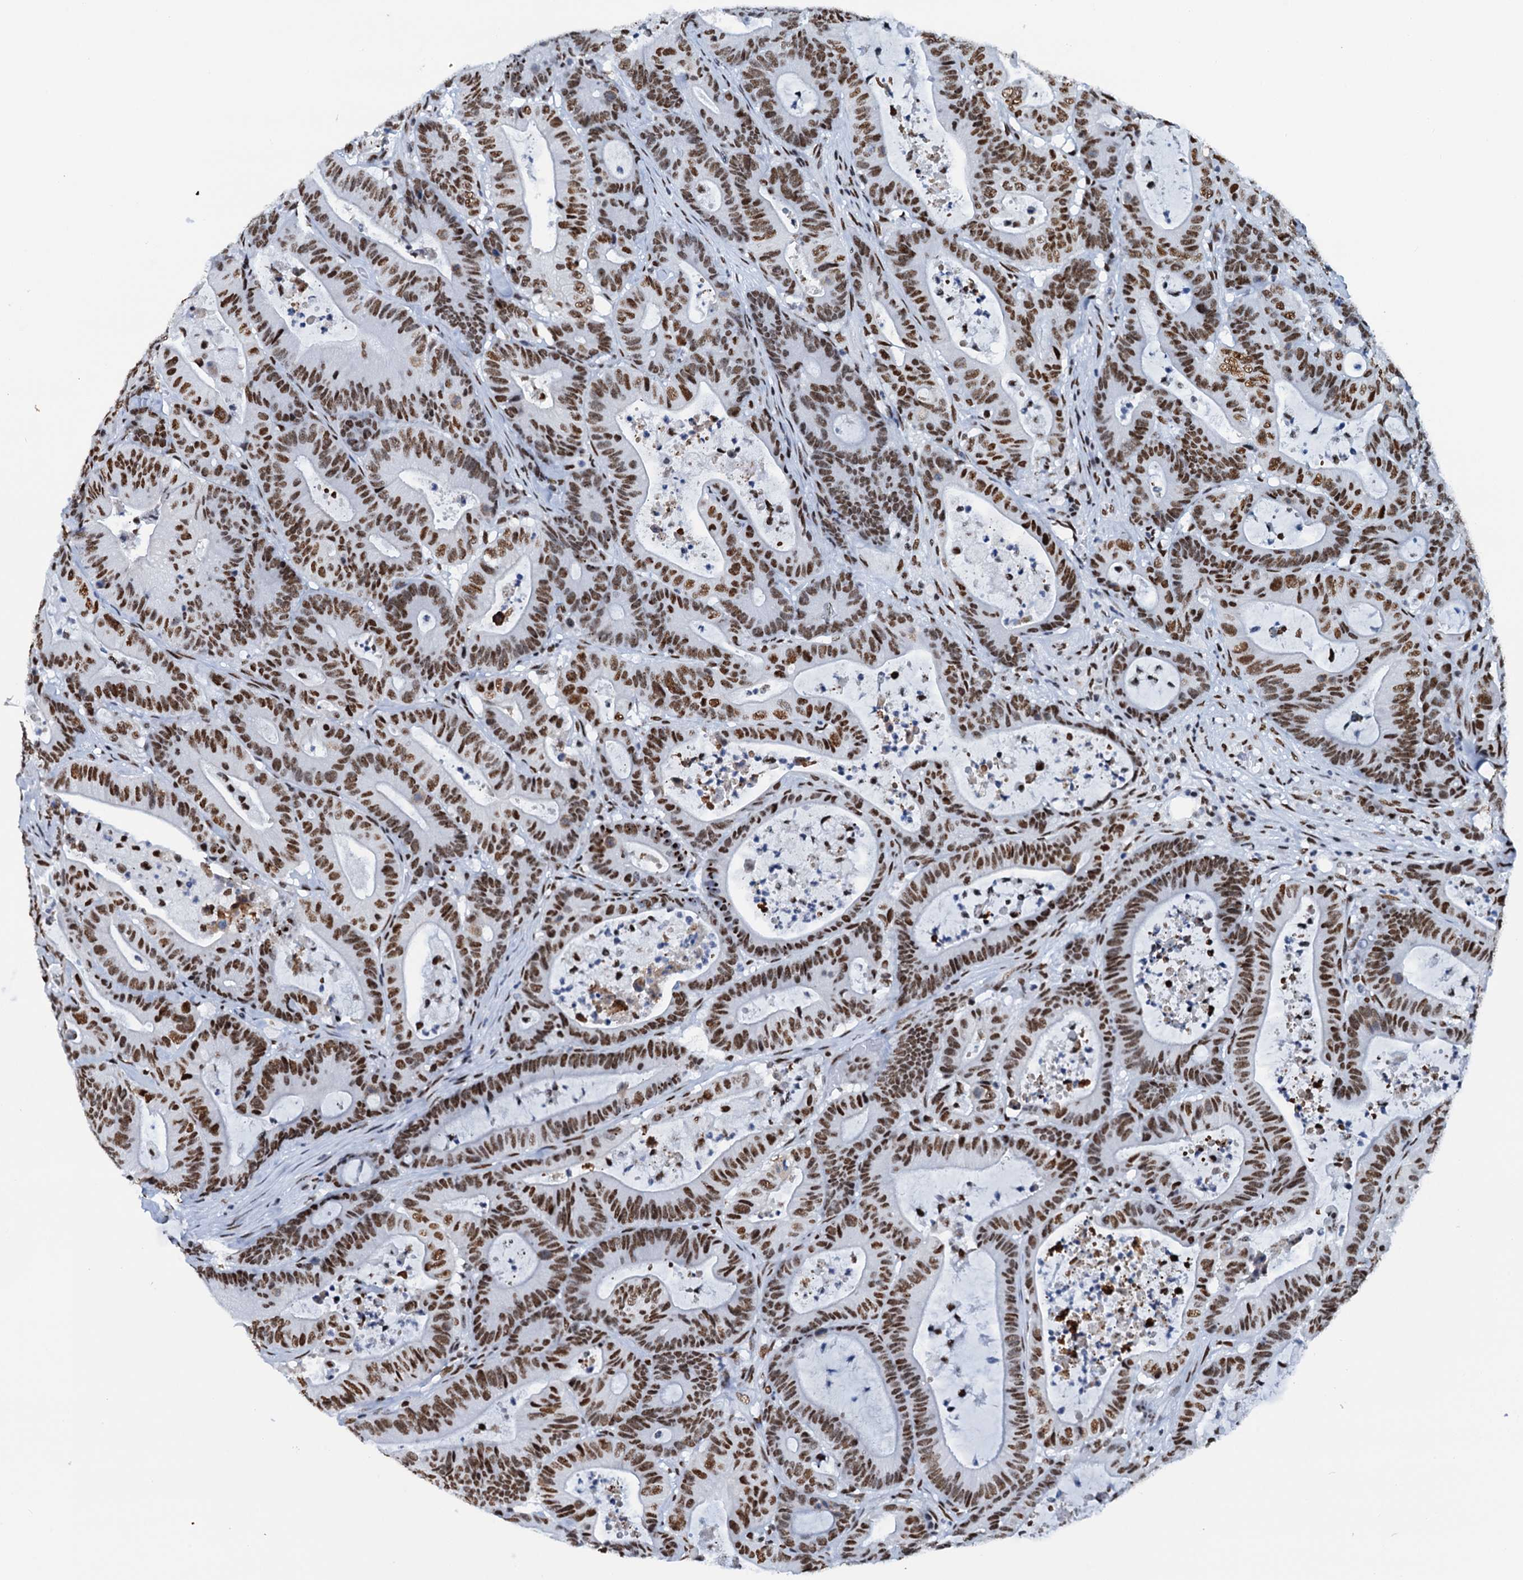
{"staining": {"intensity": "moderate", "quantity": ">75%", "location": "nuclear"}, "tissue": "colorectal cancer", "cell_type": "Tumor cells", "image_type": "cancer", "snomed": [{"axis": "morphology", "description": "Adenocarcinoma, NOS"}, {"axis": "topography", "description": "Colon"}], "caption": "About >75% of tumor cells in human adenocarcinoma (colorectal) reveal moderate nuclear protein staining as visualized by brown immunohistochemical staining.", "gene": "SLTM", "patient": {"sex": "female", "age": 84}}